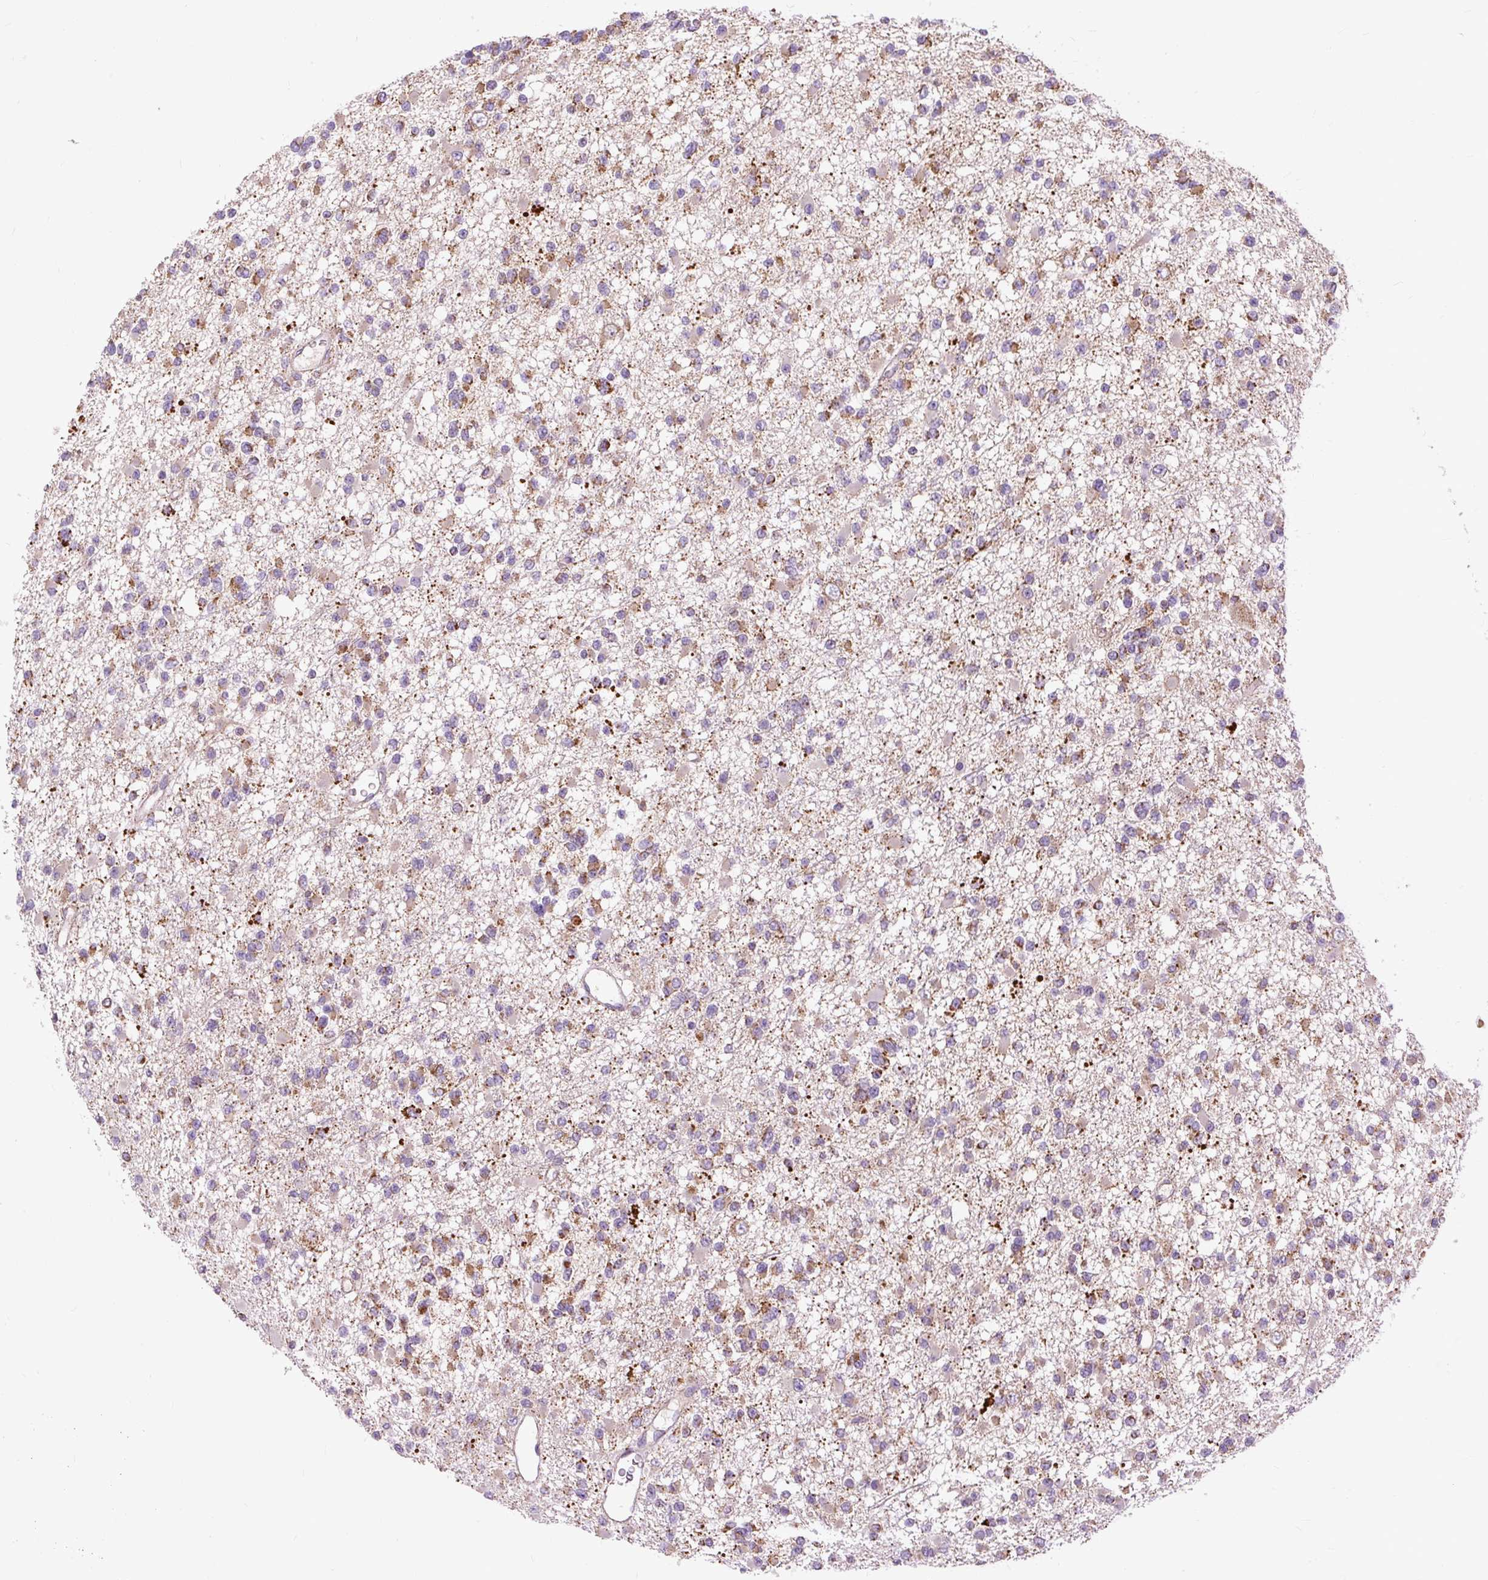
{"staining": {"intensity": "moderate", "quantity": ">75%", "location": "cytoplasmic/membranous"}, "tissue": "glioma", "cell_type": "Tumor cells", "image_type": "cancer", "snomed": [{"axis": "morphology", "description": "Glioma, malignant, Low grade"}, {"axis": "topography", "description": "Brain"}], "caption": "Immunohistochemical staining of glioma reveals moderate cytoplasmic/membranous protein staining in approximately >75% of tumor cells.", "gene": "TM2D3", "patient": {"sex": "female", "age": 22}}